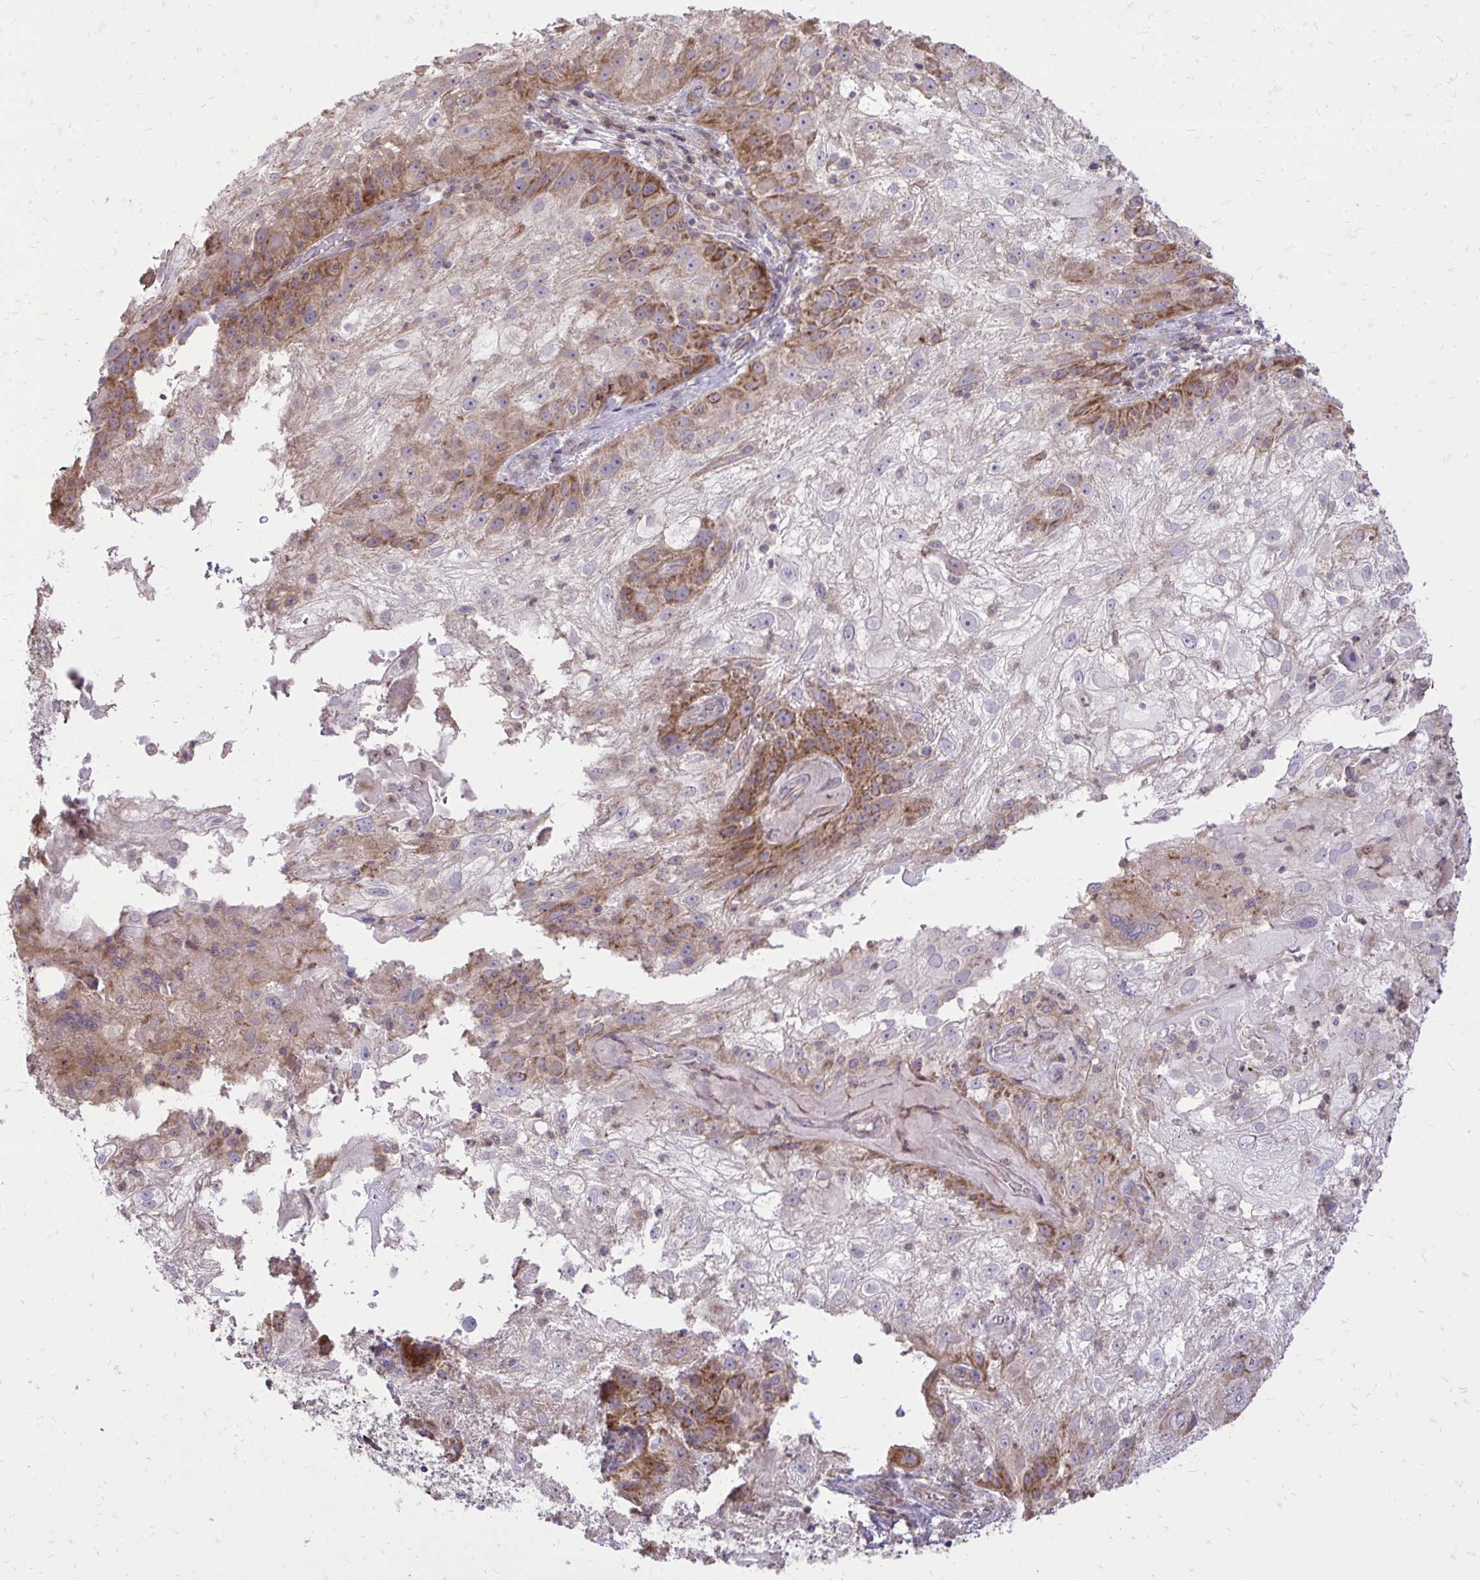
{"staining": {"intensity": "moderate", "quantity": "<25%", "location": "cytoplasmic/membranous"}, "tissue": "skin cancer", "cell_type": "Tumor cells", "image_type": "cancer", "snomed": [{"axis": "morphology", "description": "Normal tissue, NOS"}, {"axis": "morphology", "description": "Squamous cell carcinoma, NOS"}, {"axis": "topography", "description": "Skin"}], "caption": "Protein staining of skin squamous cell carcinoma tissue reveals moderate cytoplasmic/membranous expression in about <25% of tumor cells. (DAB = brown stain, brightfield microscopy at high magnification).", "gene": "SLC7A5", "patient": {"sex": "female", "age": 83}}